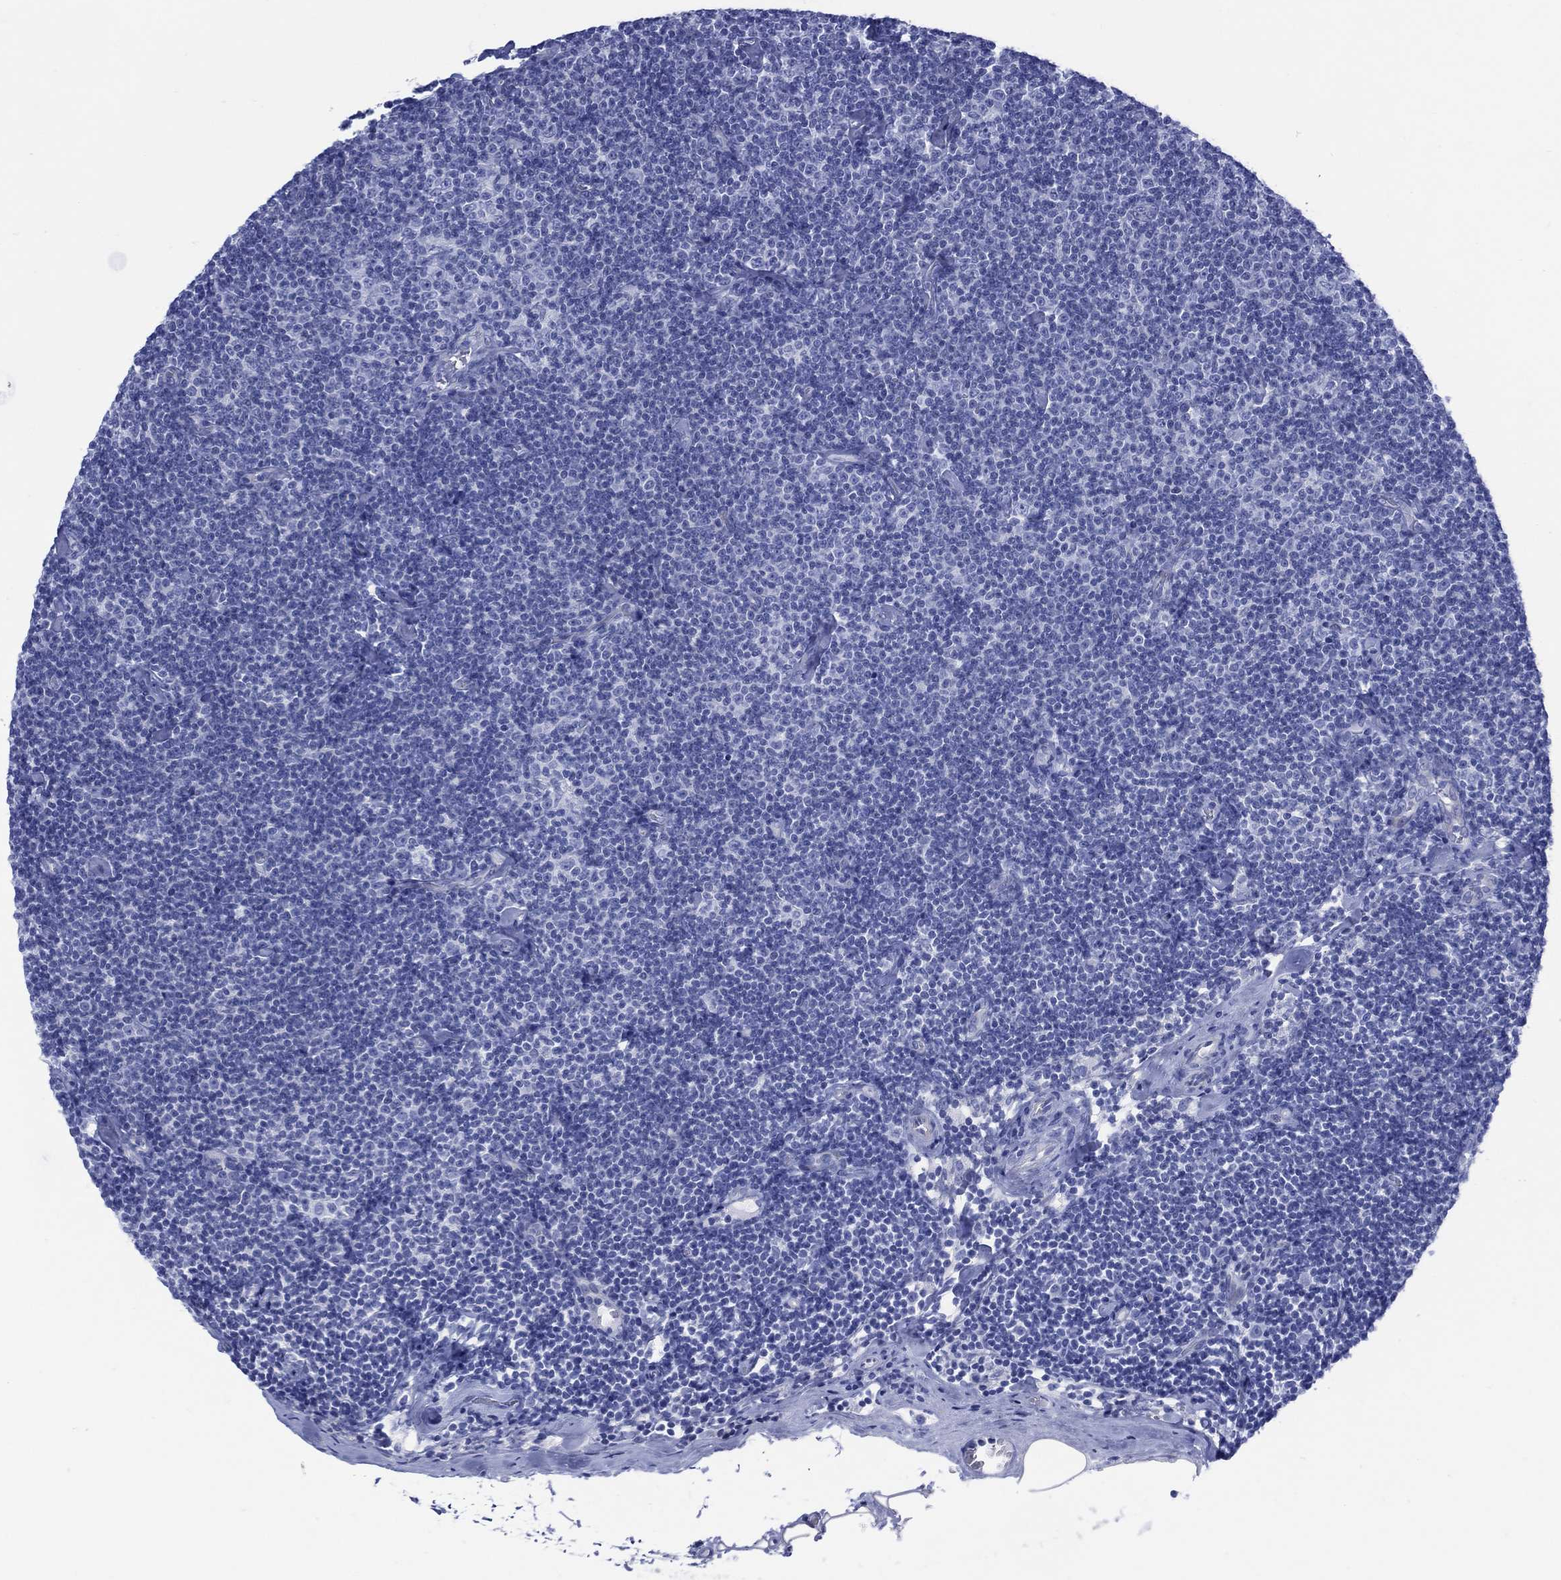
{"staining": {"intensity": "negative", "quantity": "none", "location": "none"}, "tissue": "lymphoma", "cell_type": "Tumor cells", "image_type": "cancer", "snomed": [{"axis": "morphology", "description": "Malignant lymphoma, non-Hodgkin's type, Low grade"}, {"axis": "topography", "description": "Lymph node"}], "caption": "IHC histopathology image of lymphoma stained for a protein (brown), which reveals no staining in tumor cells. (Brightfield microscopy of DAB (3,3'-diaminobenzidine) immunohistochemistry at high magnification).", "gene": "LRRD1", "patient": {"sex": "male", "age": 81}}